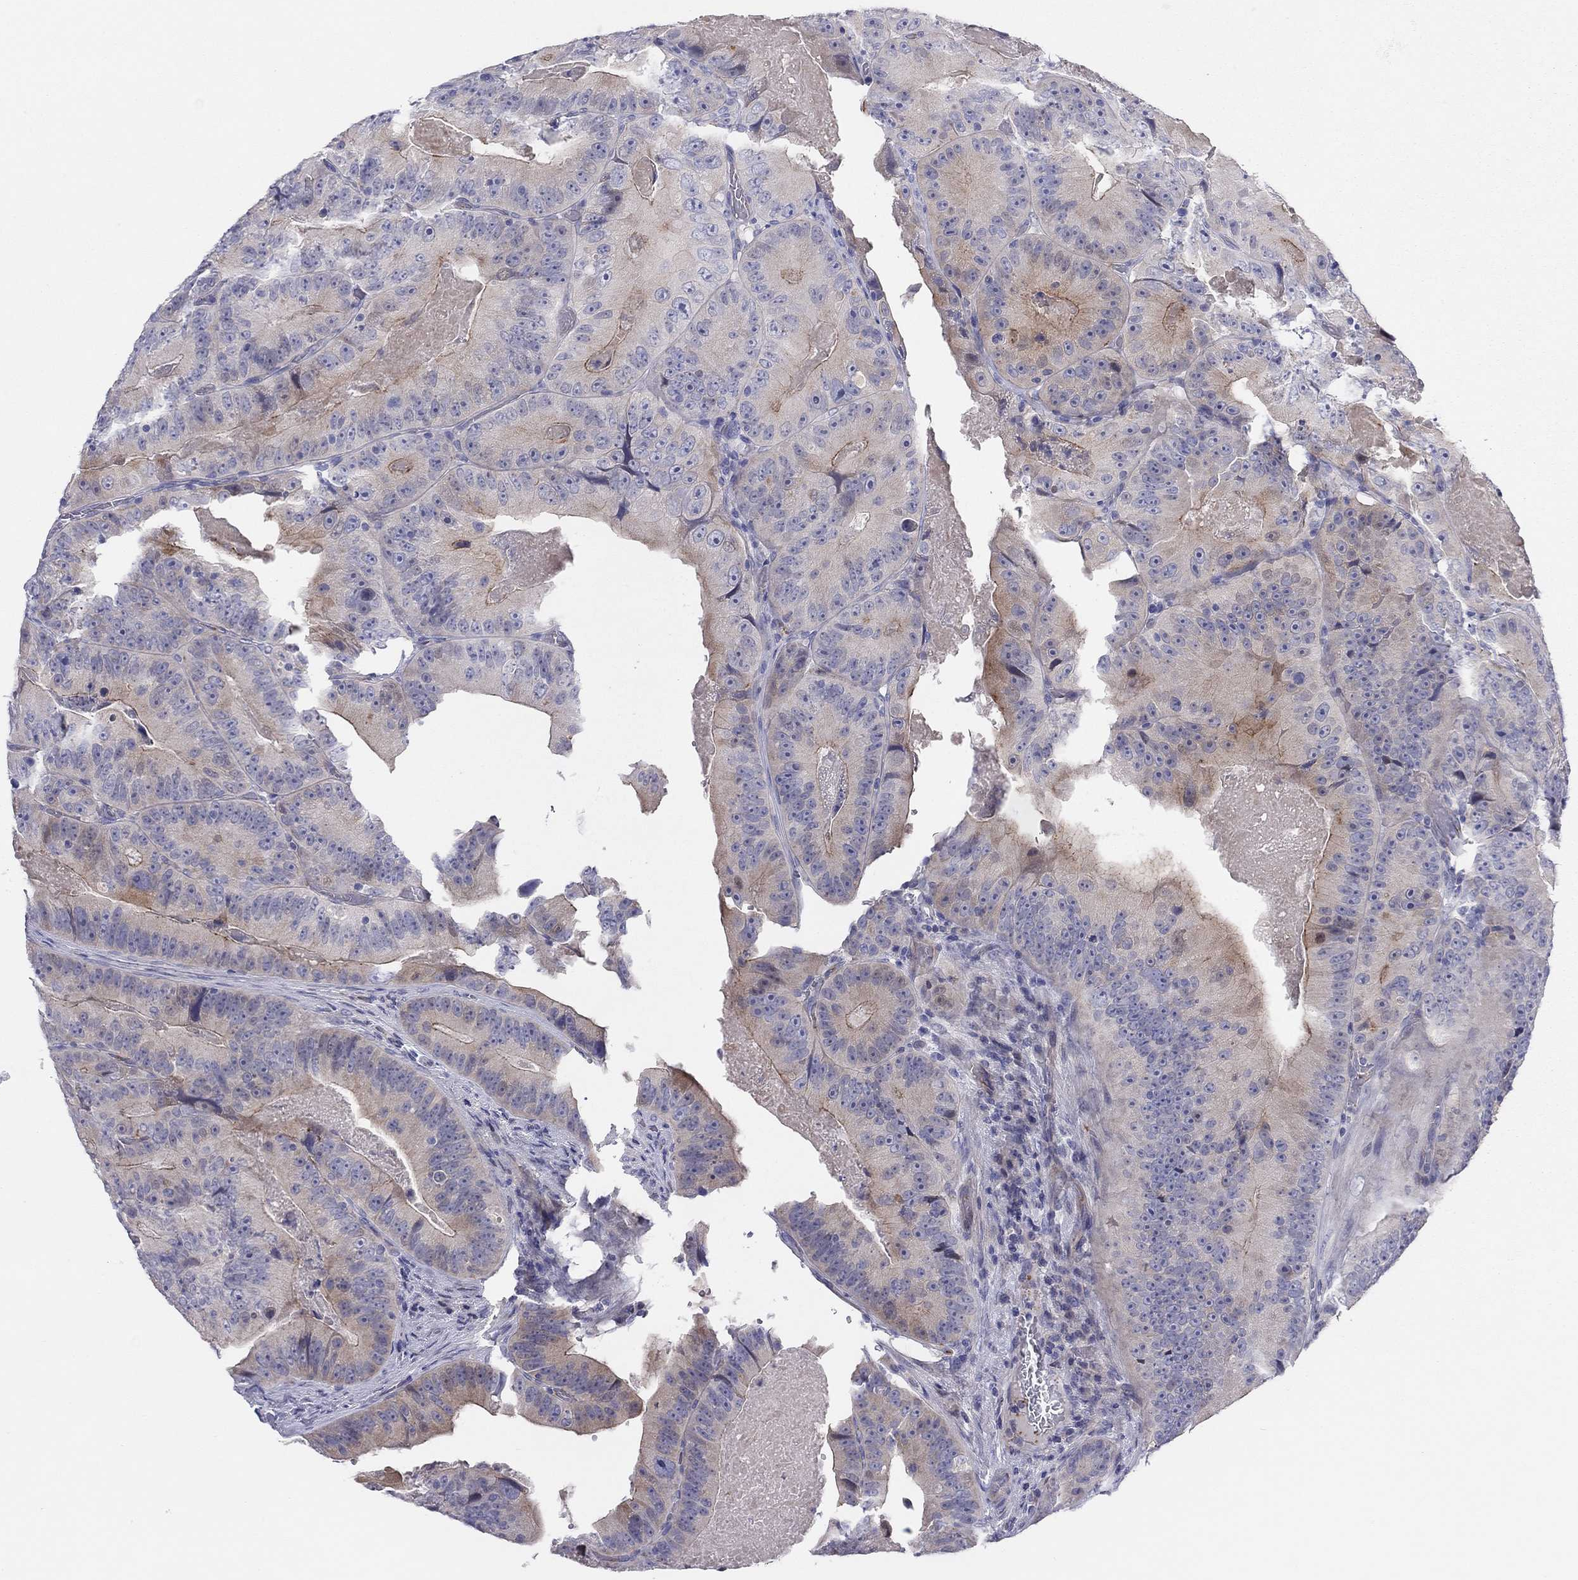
{"staining": {"intensity": "moderate", "quantity": "<25%", "location": "cytoplasmic/membranous"}, "tissue": "colorectal cancer", "cell_type": "Tumor cells", "image_type": "cancer", "snomed": [{"axis": "morphology", "description": "Adenocarcinoma, NOS"}, {"axis": "topography", "description": "Colon"}], "caption": "An IHC image of tumor tissue is shown. Protein staining in brown shows moderate cytoplasmic/membranous positivity in adenocarcinoma (colorectal) within tumor cells.", "gene": "MGAT4C", "patient": {"sex": "female", "age": 86}}